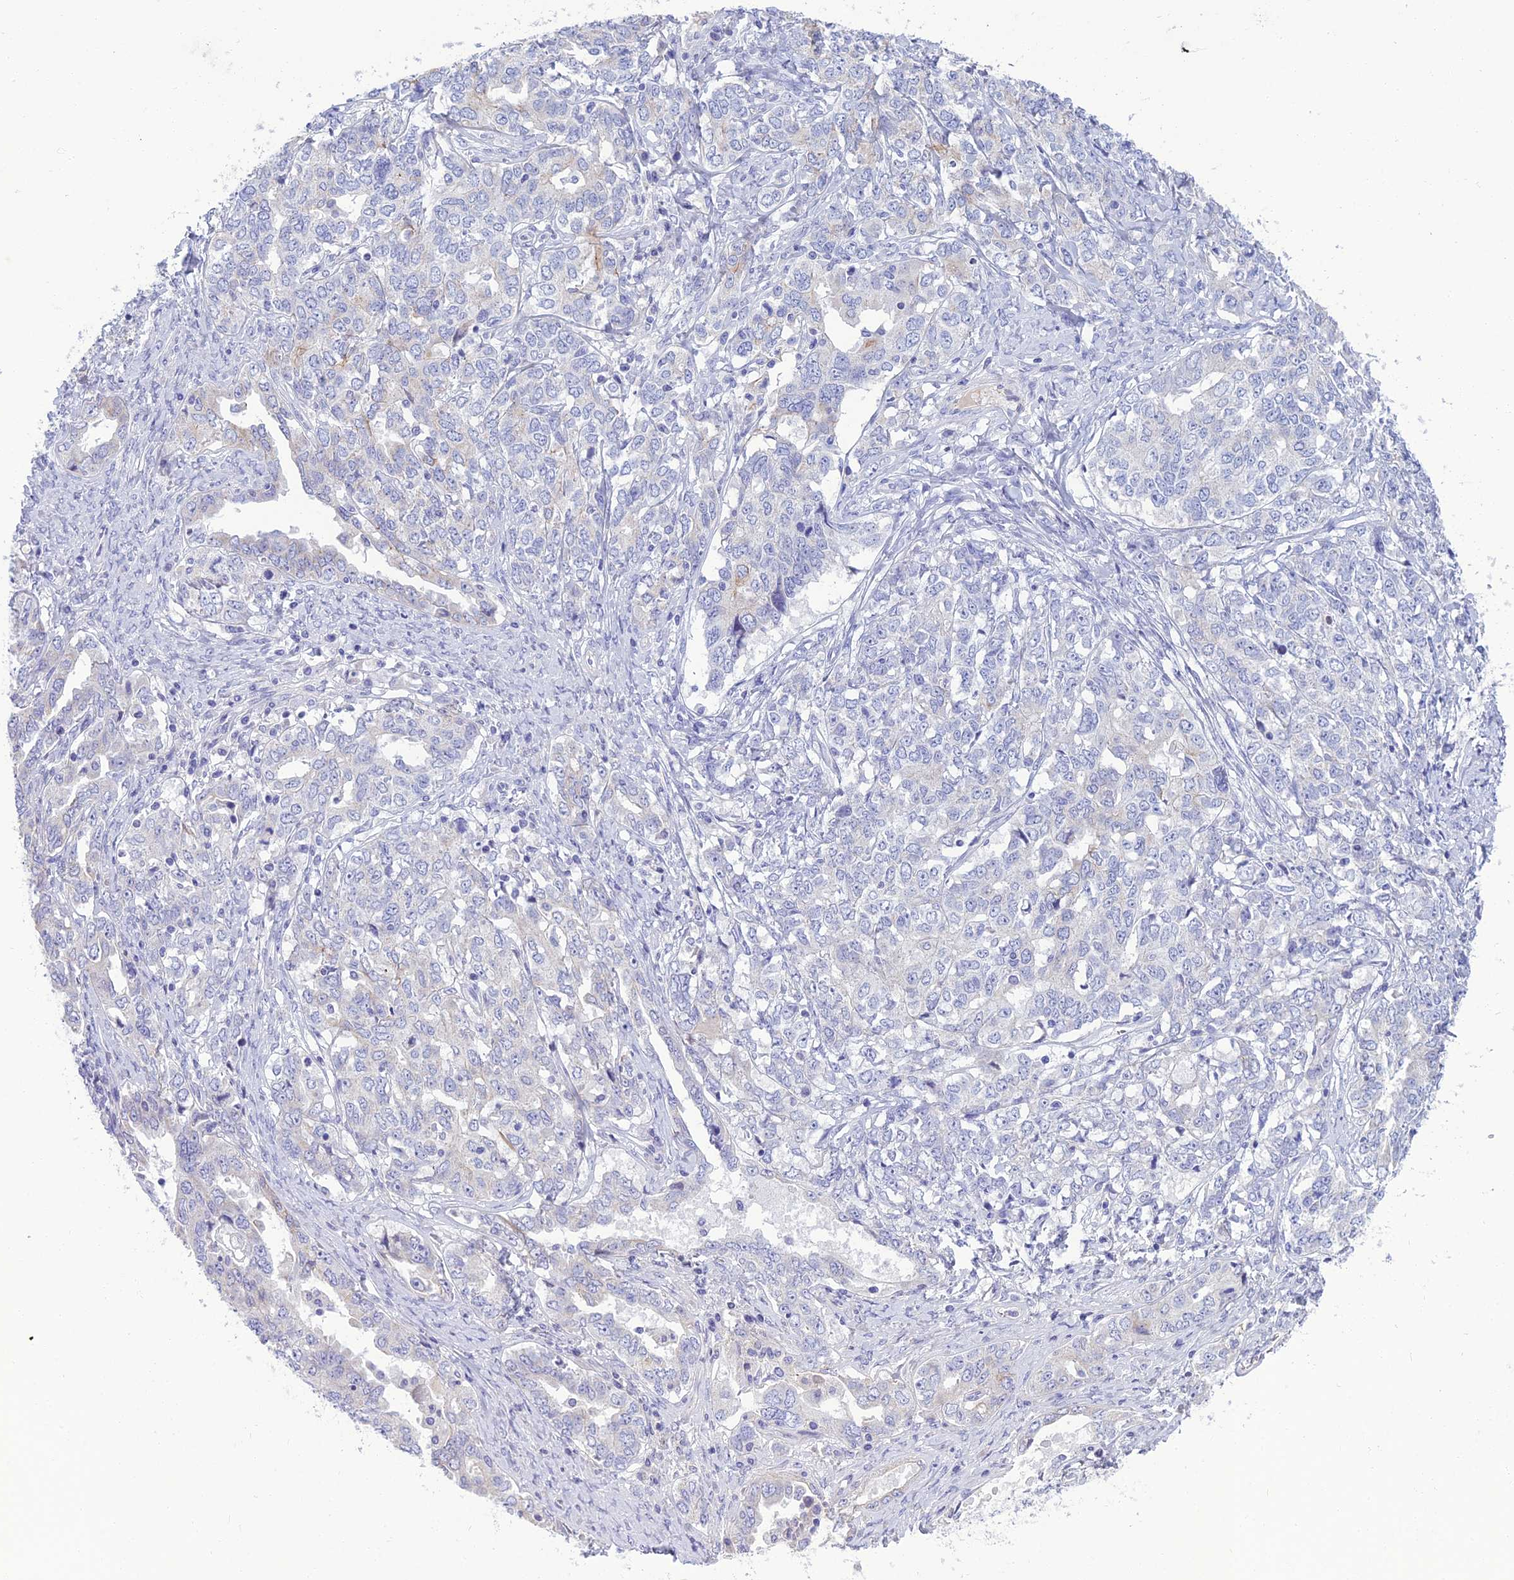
{"staining": {"intensity": "negative", "quantity": "none", "location": "none"}, "tissue": "ovarian cancer", "cell_type": "Tumor cells", "image_type": "cancer", "snomed": [{"axis": "morphology", "description": "Carcinoma, endometroid"}, {"axis": "topography", "description": "Ovary"}], "caption": "The IHC photomicrograph has no significant positivity in tumor cells of ovarian cancer tissue.", "gene": "SPTLC3", "patient": {"sex": "female", "age": 62}}